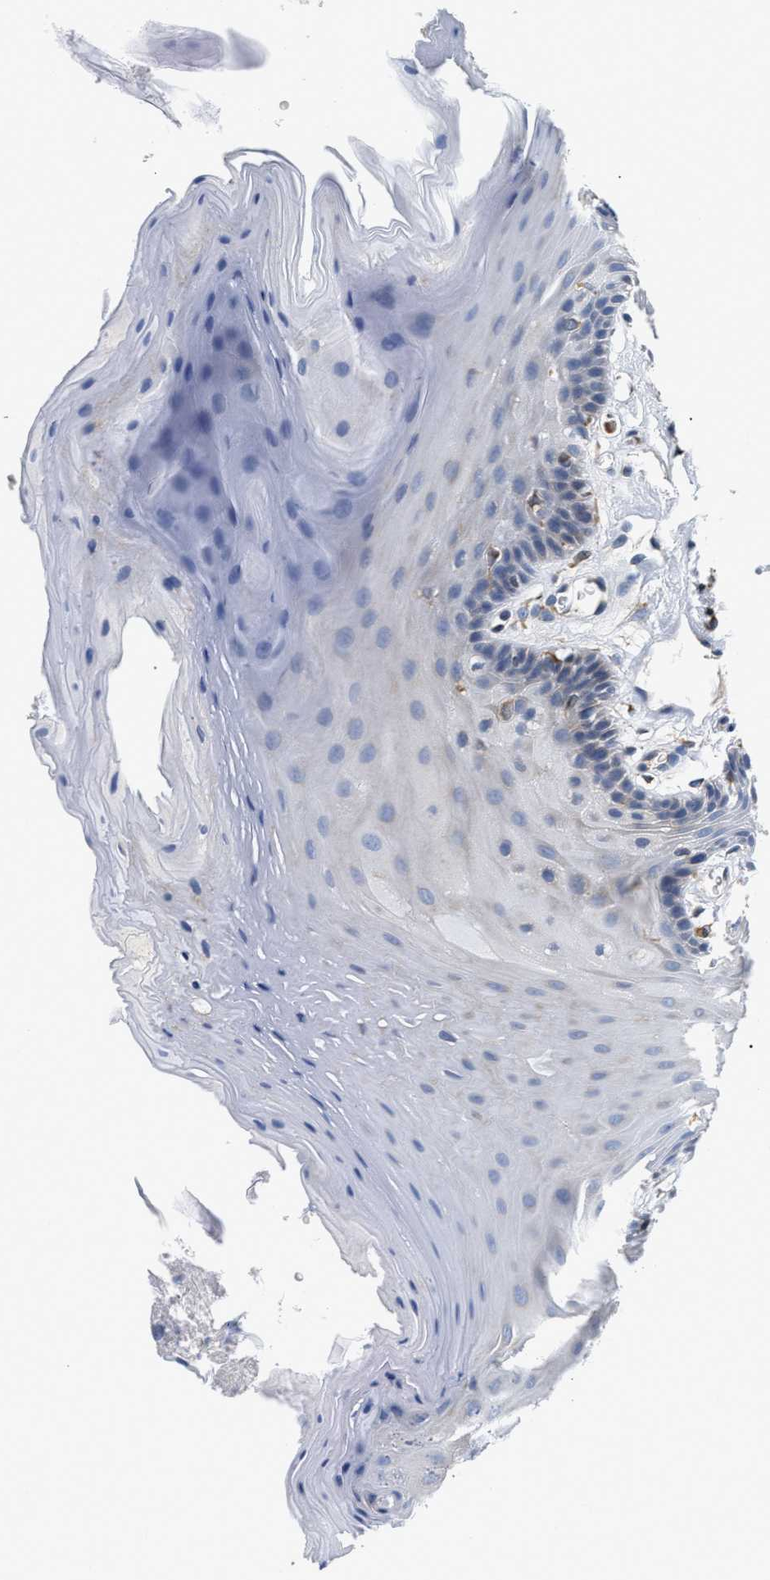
{"staining": {"intensity": "weak", "quantity": "<25%", "location": "cytoplasmic/membranous"}, "tissue": "oral mucosa", "cell_type": "Squamous epithelial cells", "image_type": "normal", "snomed": [{"axis": "morphology", "description": "Normal tissue, NOS"}, {"axis": "morphology", "description": "Squamous cell carcinoma, NOS"}, {"axis": "topography", "description": "Oral tissue"}, {"axis": "topography", "description": "Head-Neck"}], "caption": "This is an immunohistochemistry (IHC) image of unremarkable oral mucosa. There is no expression in squamous epithelial cells.", "gene": "HDHD3", "patient": {"sex": "male", "age": 71}}